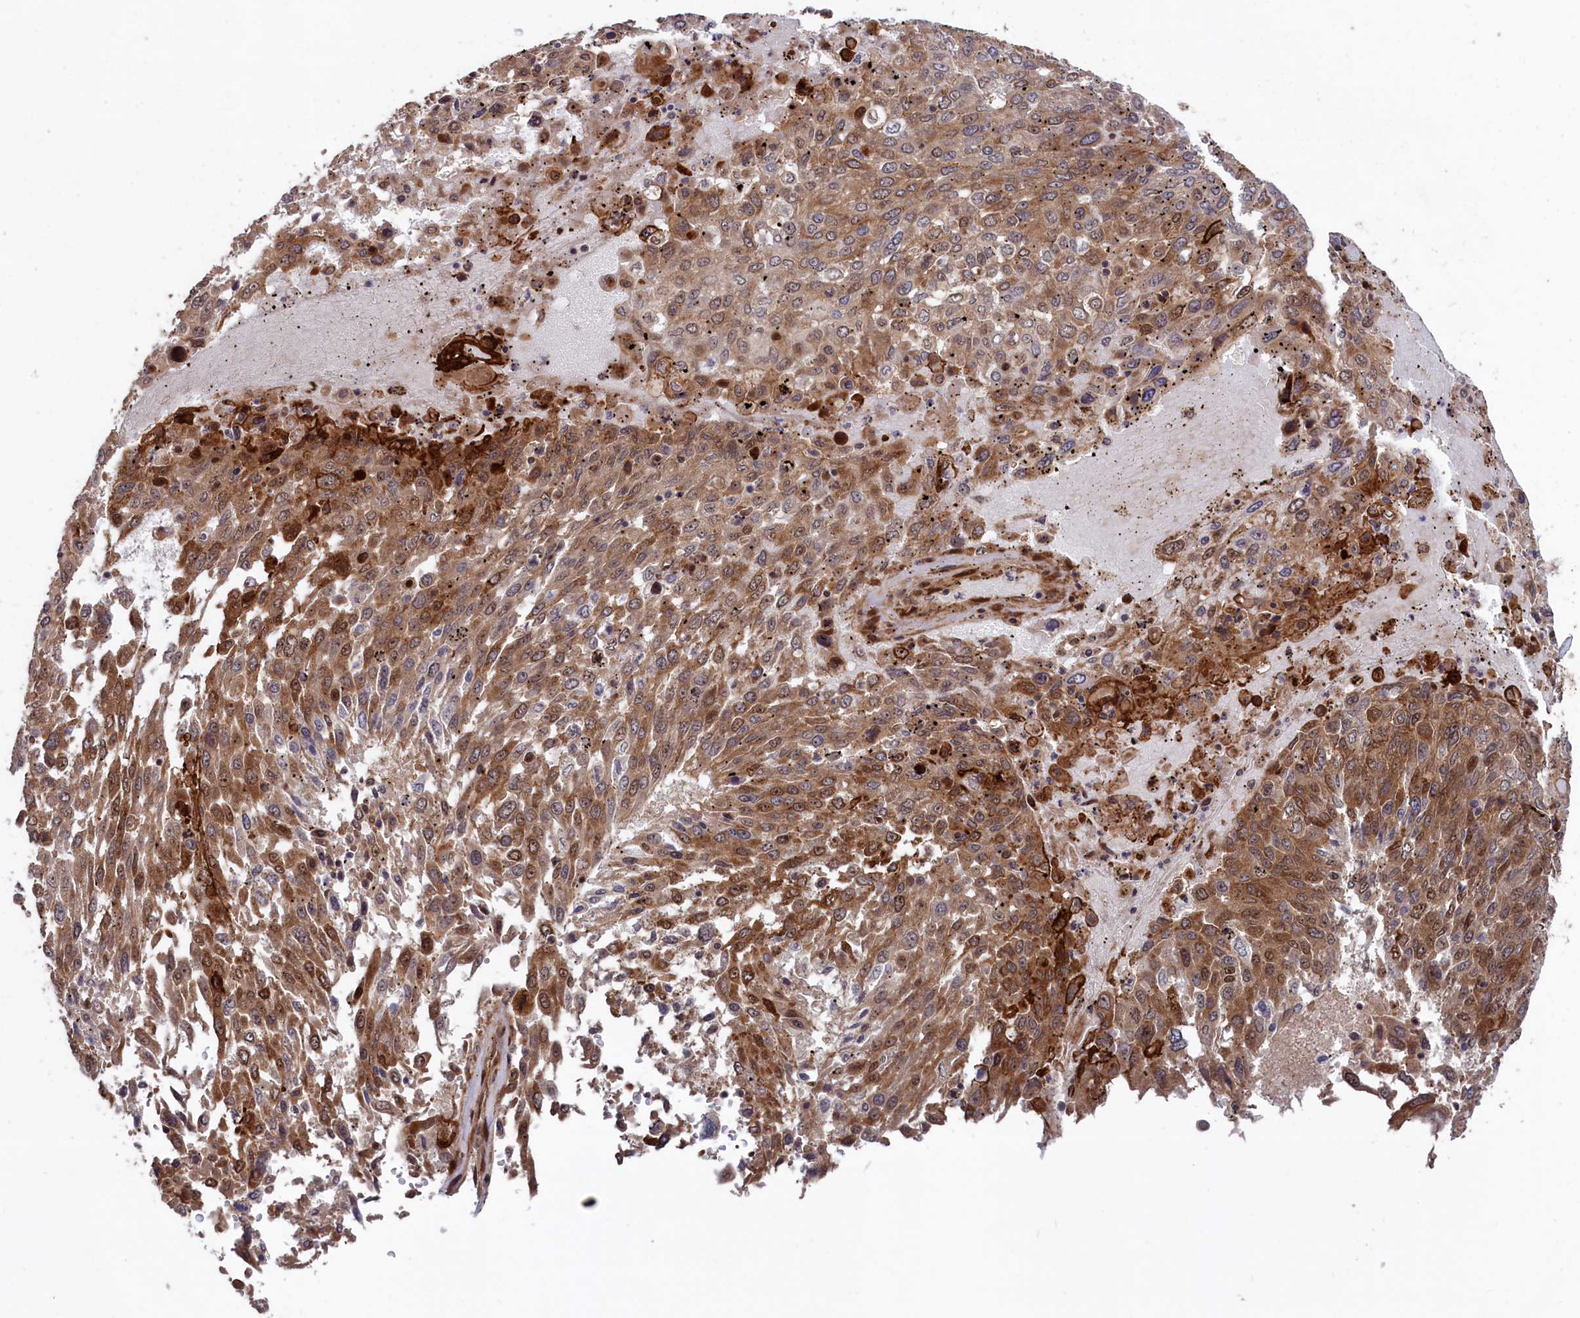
{"staining": {"intensity": "moderate", "quantity": ">75%", "location": "cytoplasmic/membranous,nuclear"}, "tissue": "lung cancer", "cell_type": "Tumor cells", "image_type": "cancer", "snomed": [{"axis": "morphology", "description": "Squamous cell carcinoma, NOS"}, {"axis": "topography", "description": "Lung"}], "caption": "Immunohistochemistry (DAB) staining of lung cancer (squamous cell carcinoma) reveals moderate cytoplasmic/membranous and nuclear protein expression in about >75% of tumor cells. The protein of interest is shown in brown color, while the nuclei are stained blue.", "gene": "LSG1", "patient": {"sex": "male", "age": 65}}